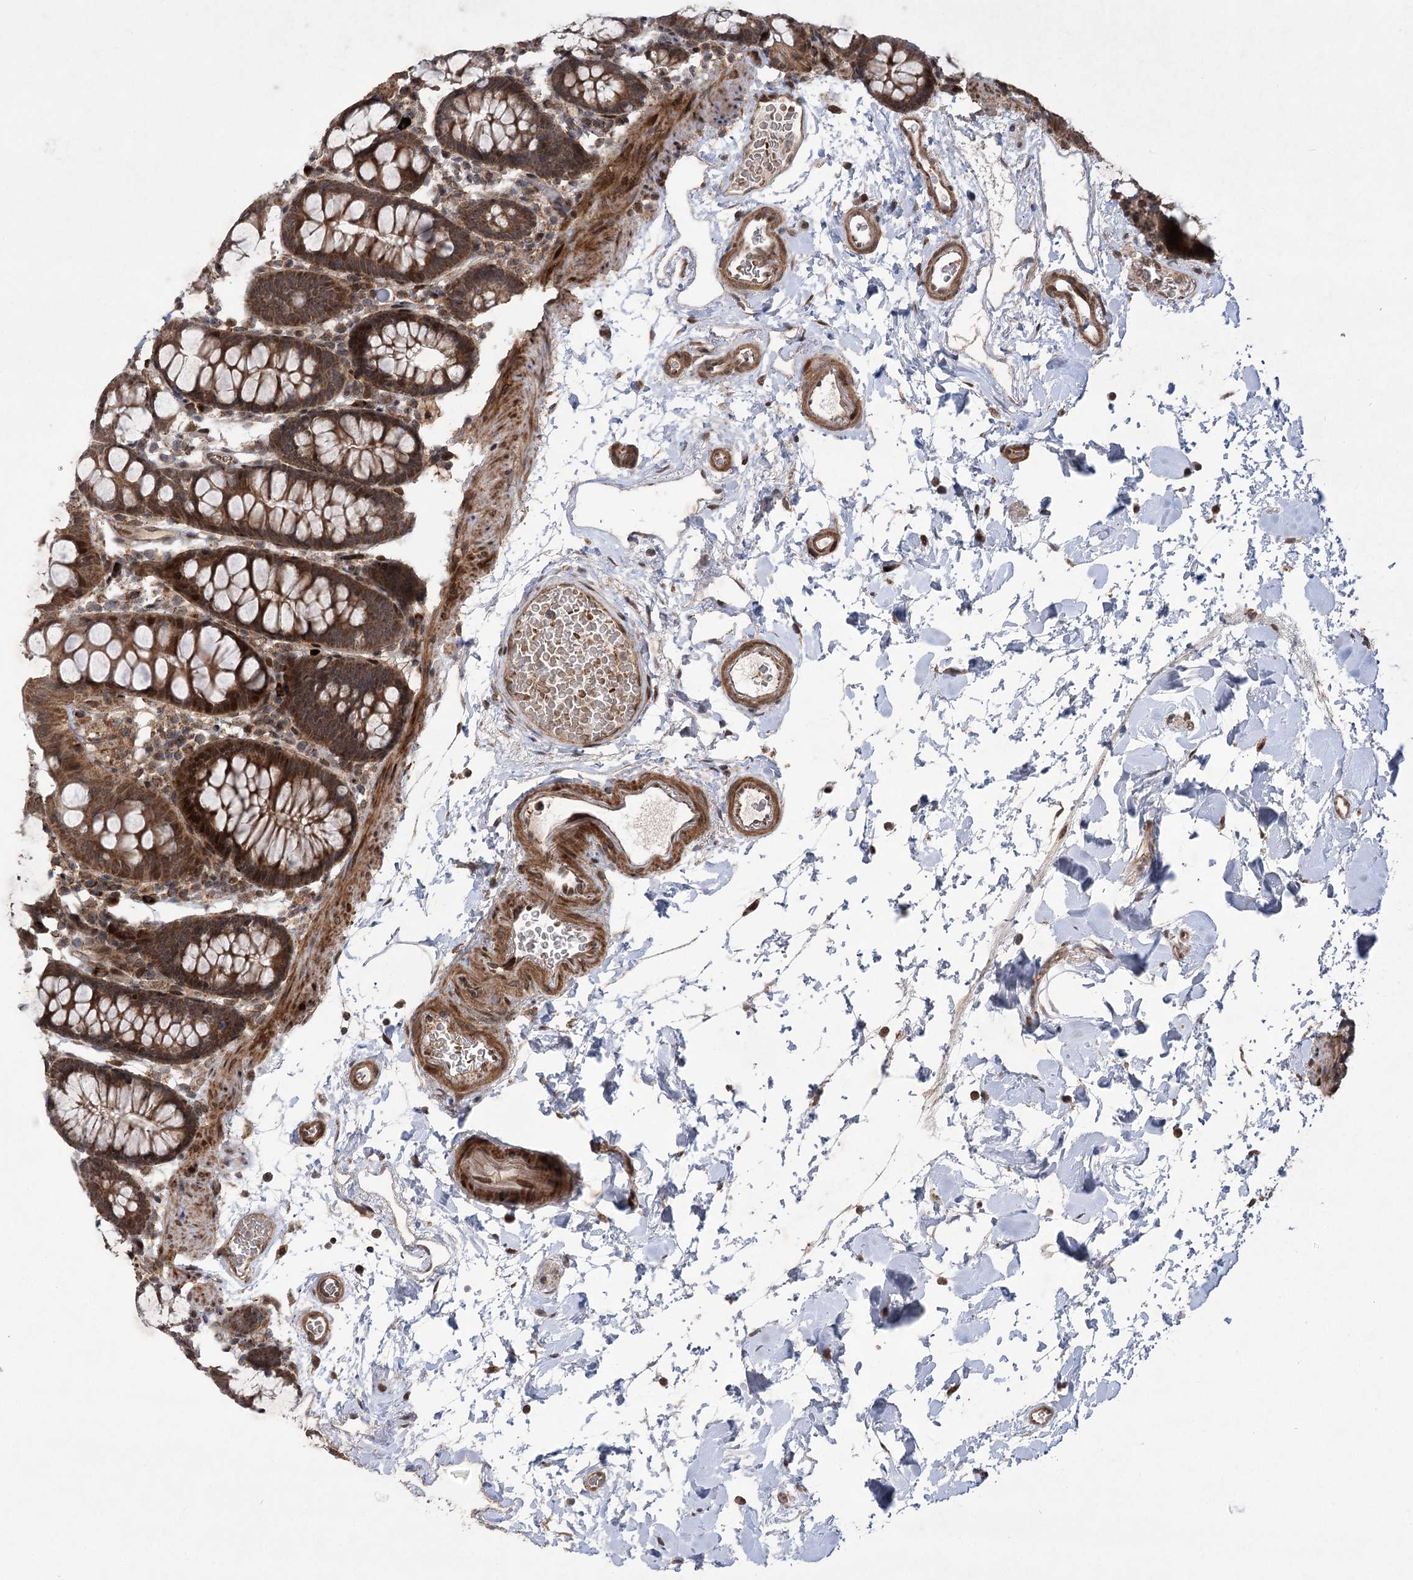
{"staining": {"intensity": "moderate", "quantity": ">75%", "location": "cytoplasmic/membranous,nuclear"}, "tissue": "colon", "cell_type": "Endothelial cells", "image_type": "normal", "snomed": [{"axis": "morphology", "description": "Normal tissue, NOS"}, {"axis": "topography", "description": "Colon"}], "caption": "Benign colon displays moderate cytoplasmic/membranous,nuclear staining in about >75% of endothelial cells, visualized by immunohistochemistry.", "gene": "TENM2", "patient": {"sex": "male", "age": 75}}